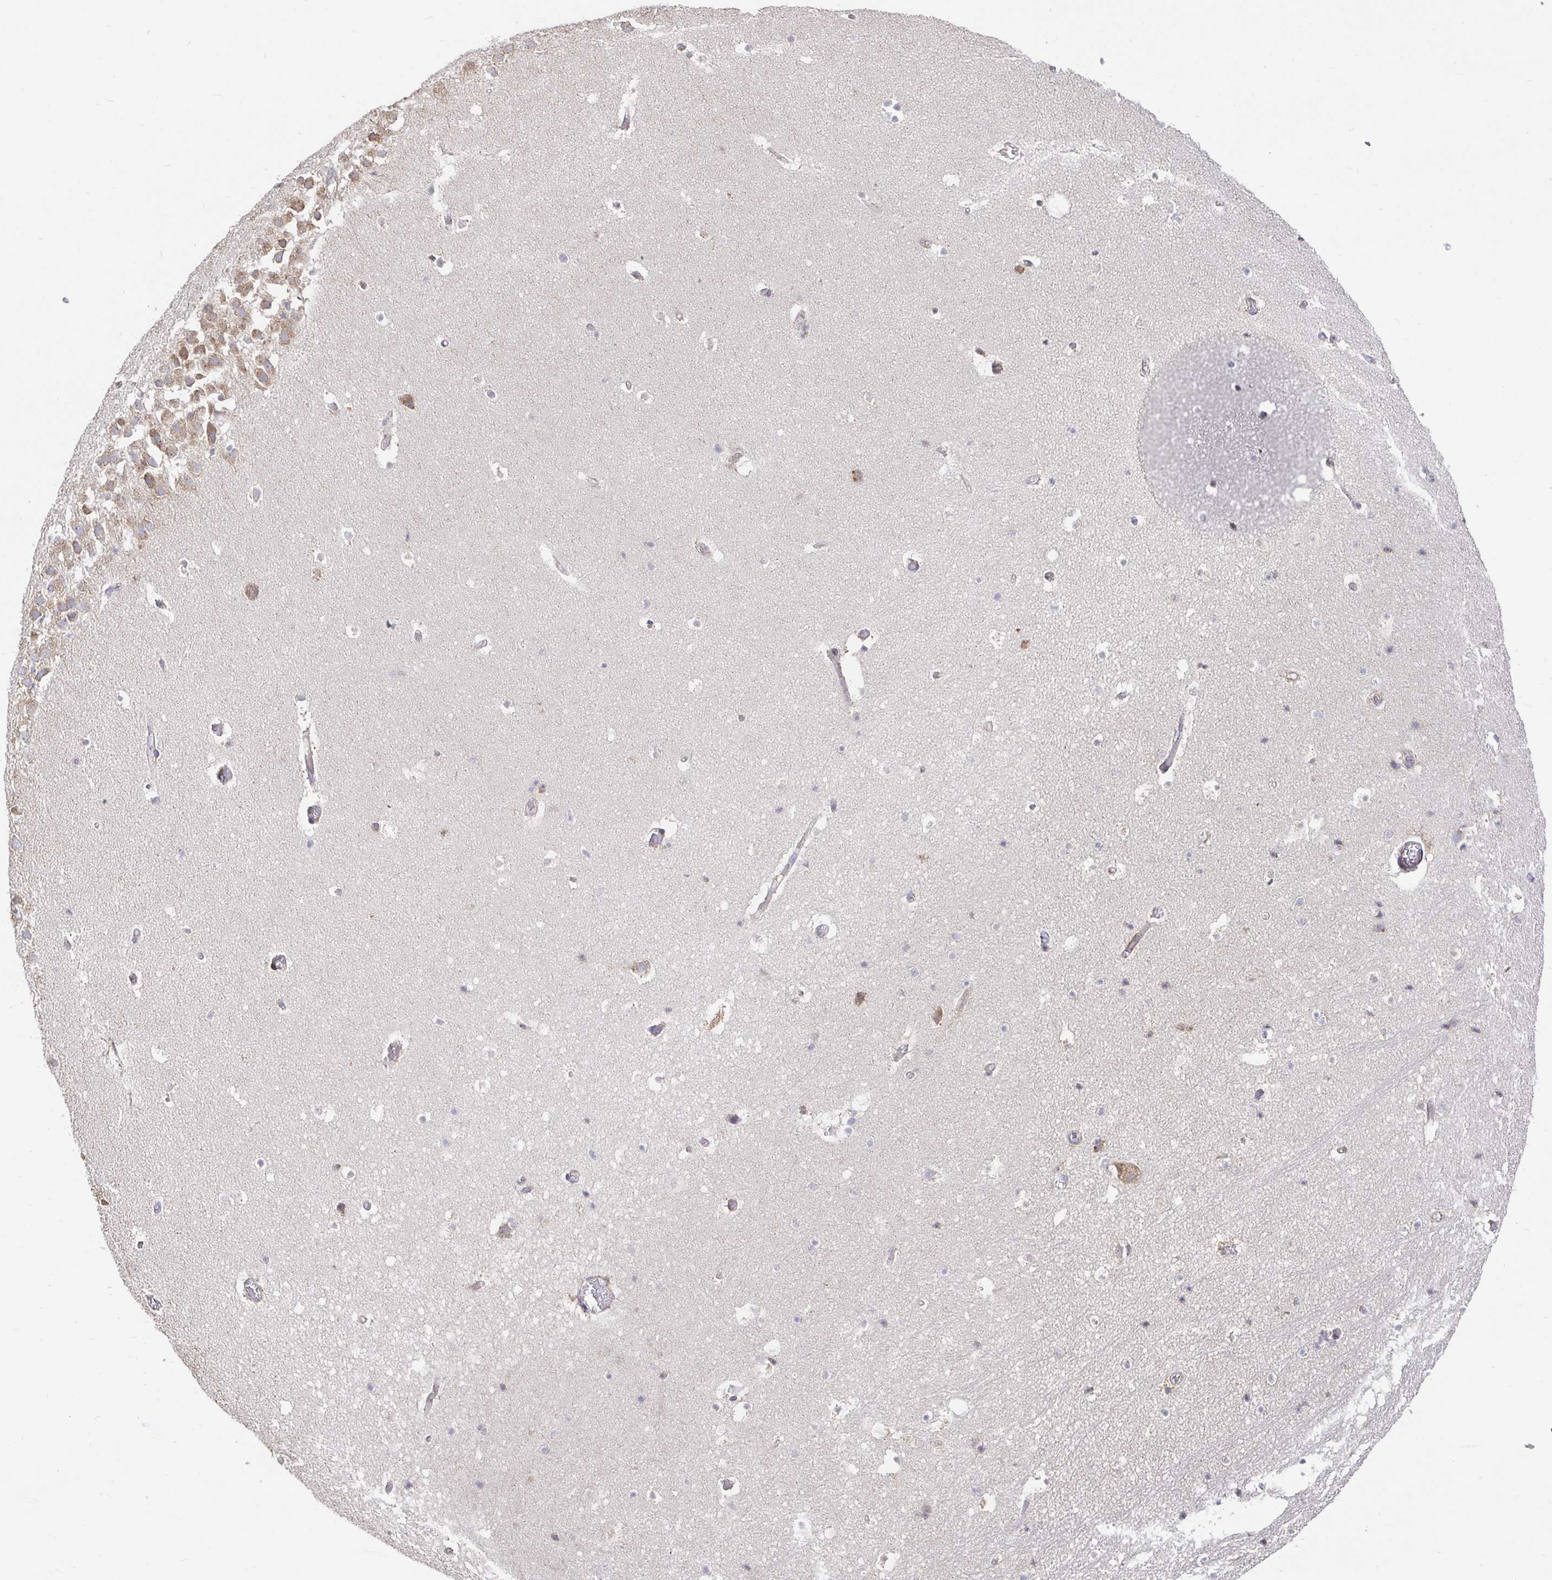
{"staining": {"intensity": "negative", "quantity": "none", "location": "none"}, "tissue": "hippocampus", "cell_type": "Glial cells", "image_type": "normal", "snomed": [{"axis": "morphology", "description": "Normal tissue, NOS"}, {"axis": "topography", "description": "Hippocampus"}], "caption": "Immunohistochemistry (IHC) image of unremarkable hippocampus: hippocampus stained with DAB exhibits no significant protein staining in glial cells.", "gene": "ELP1", "patient": {"sex": "male", "age": 26}}